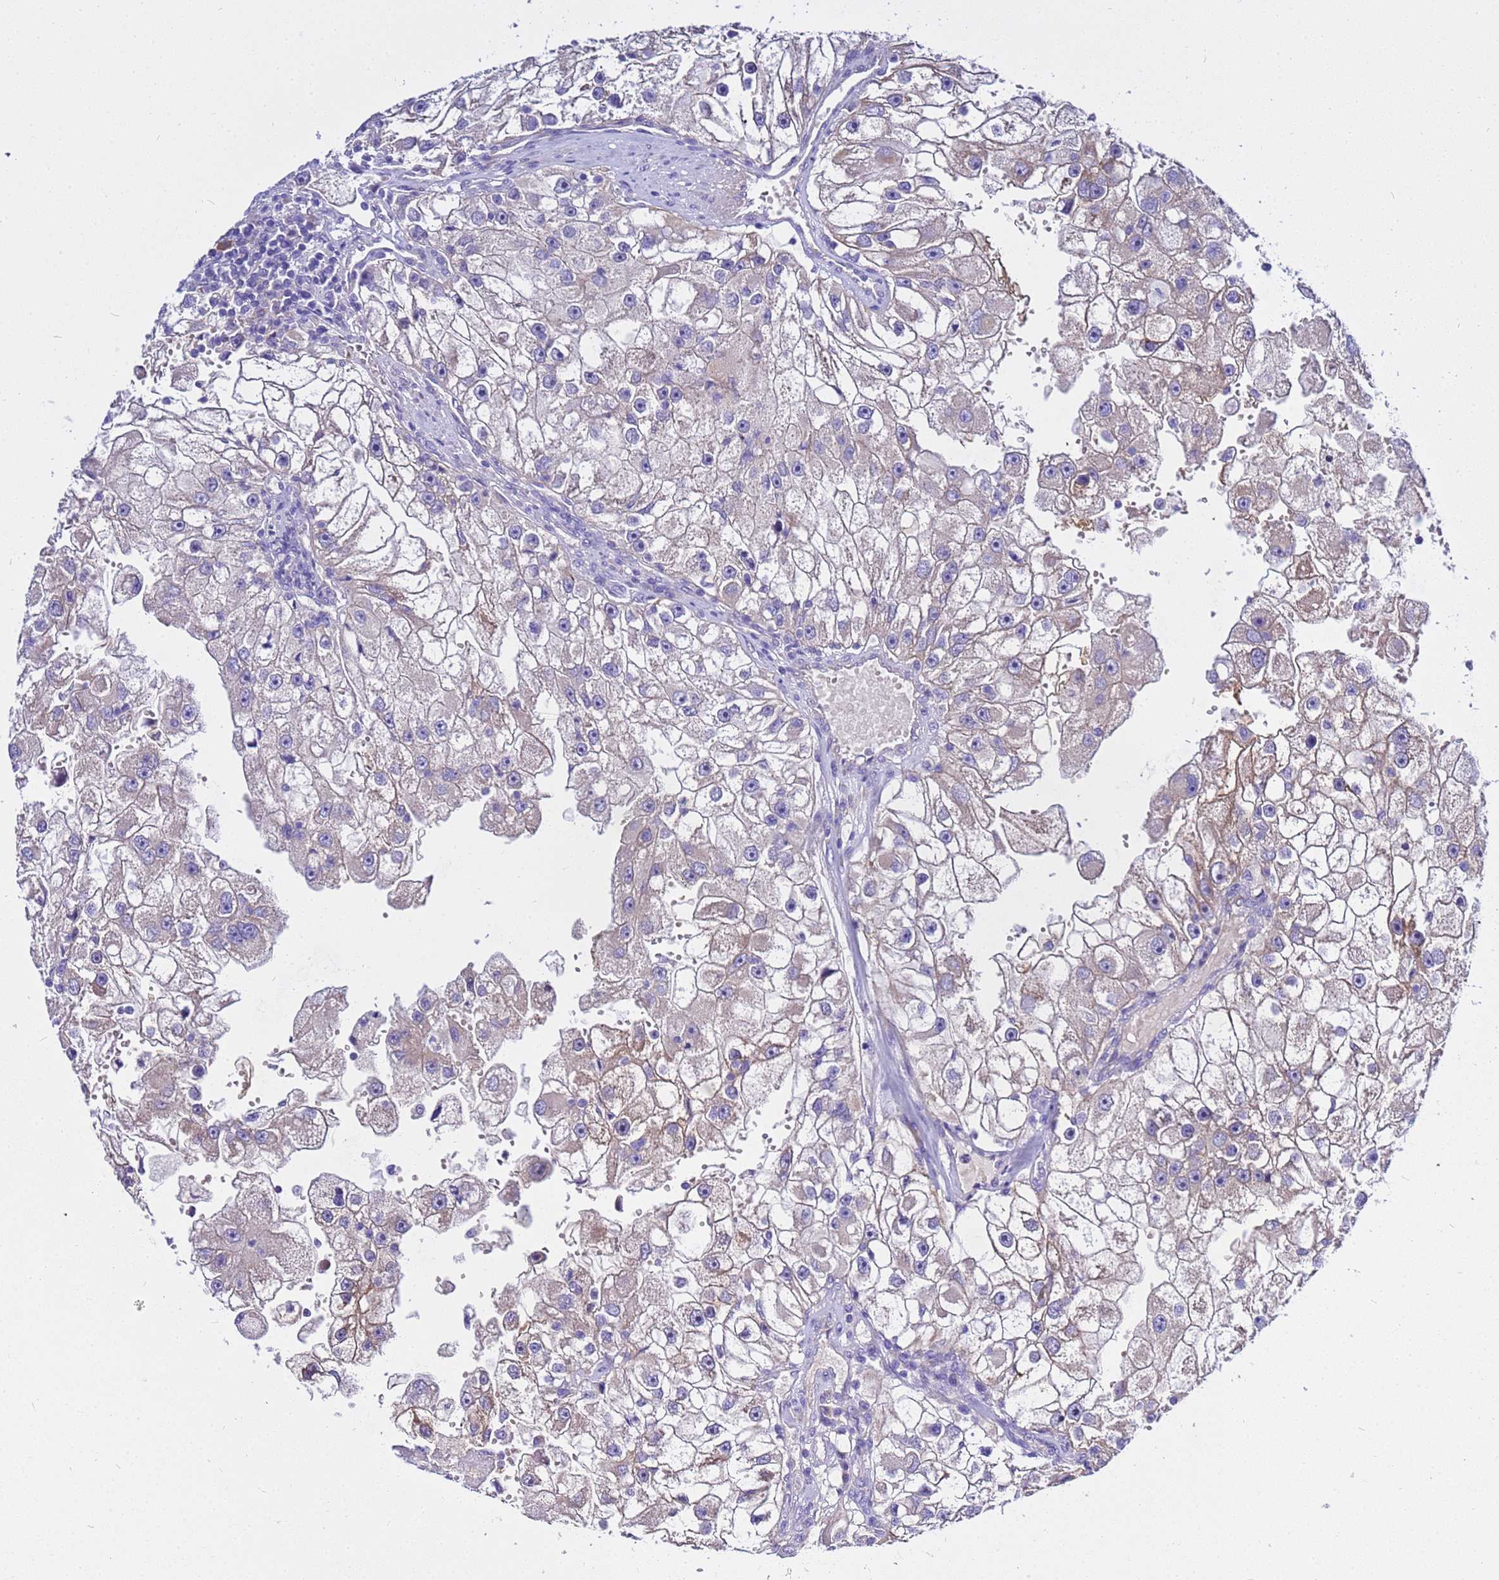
{"staining": {"intensity": "weak", "quantity": "25%-75%", "location": "cytoplasmic/membranous"}, "tissue": "renal cancer", "cell_type": "Tumor cells", "image_type": "cancer", "snomed": [{"axis": "morphology", "description": "Adenocarcinoma, NOS"}, {"axis": "topography", "description": "Kidney"}], "caption": "Immunohistochemistry (IHC) photomicrograph of neoplastic tissue: human renal cancer stained using IHC shows low levels of weak protein expression localized specifically in the cytoplasmic/membranous of tumor cells, appearing as a cytoplasmic/membranous brown color.", "gene": "USP18", "patient": {"sex": "male", "age": 63}}